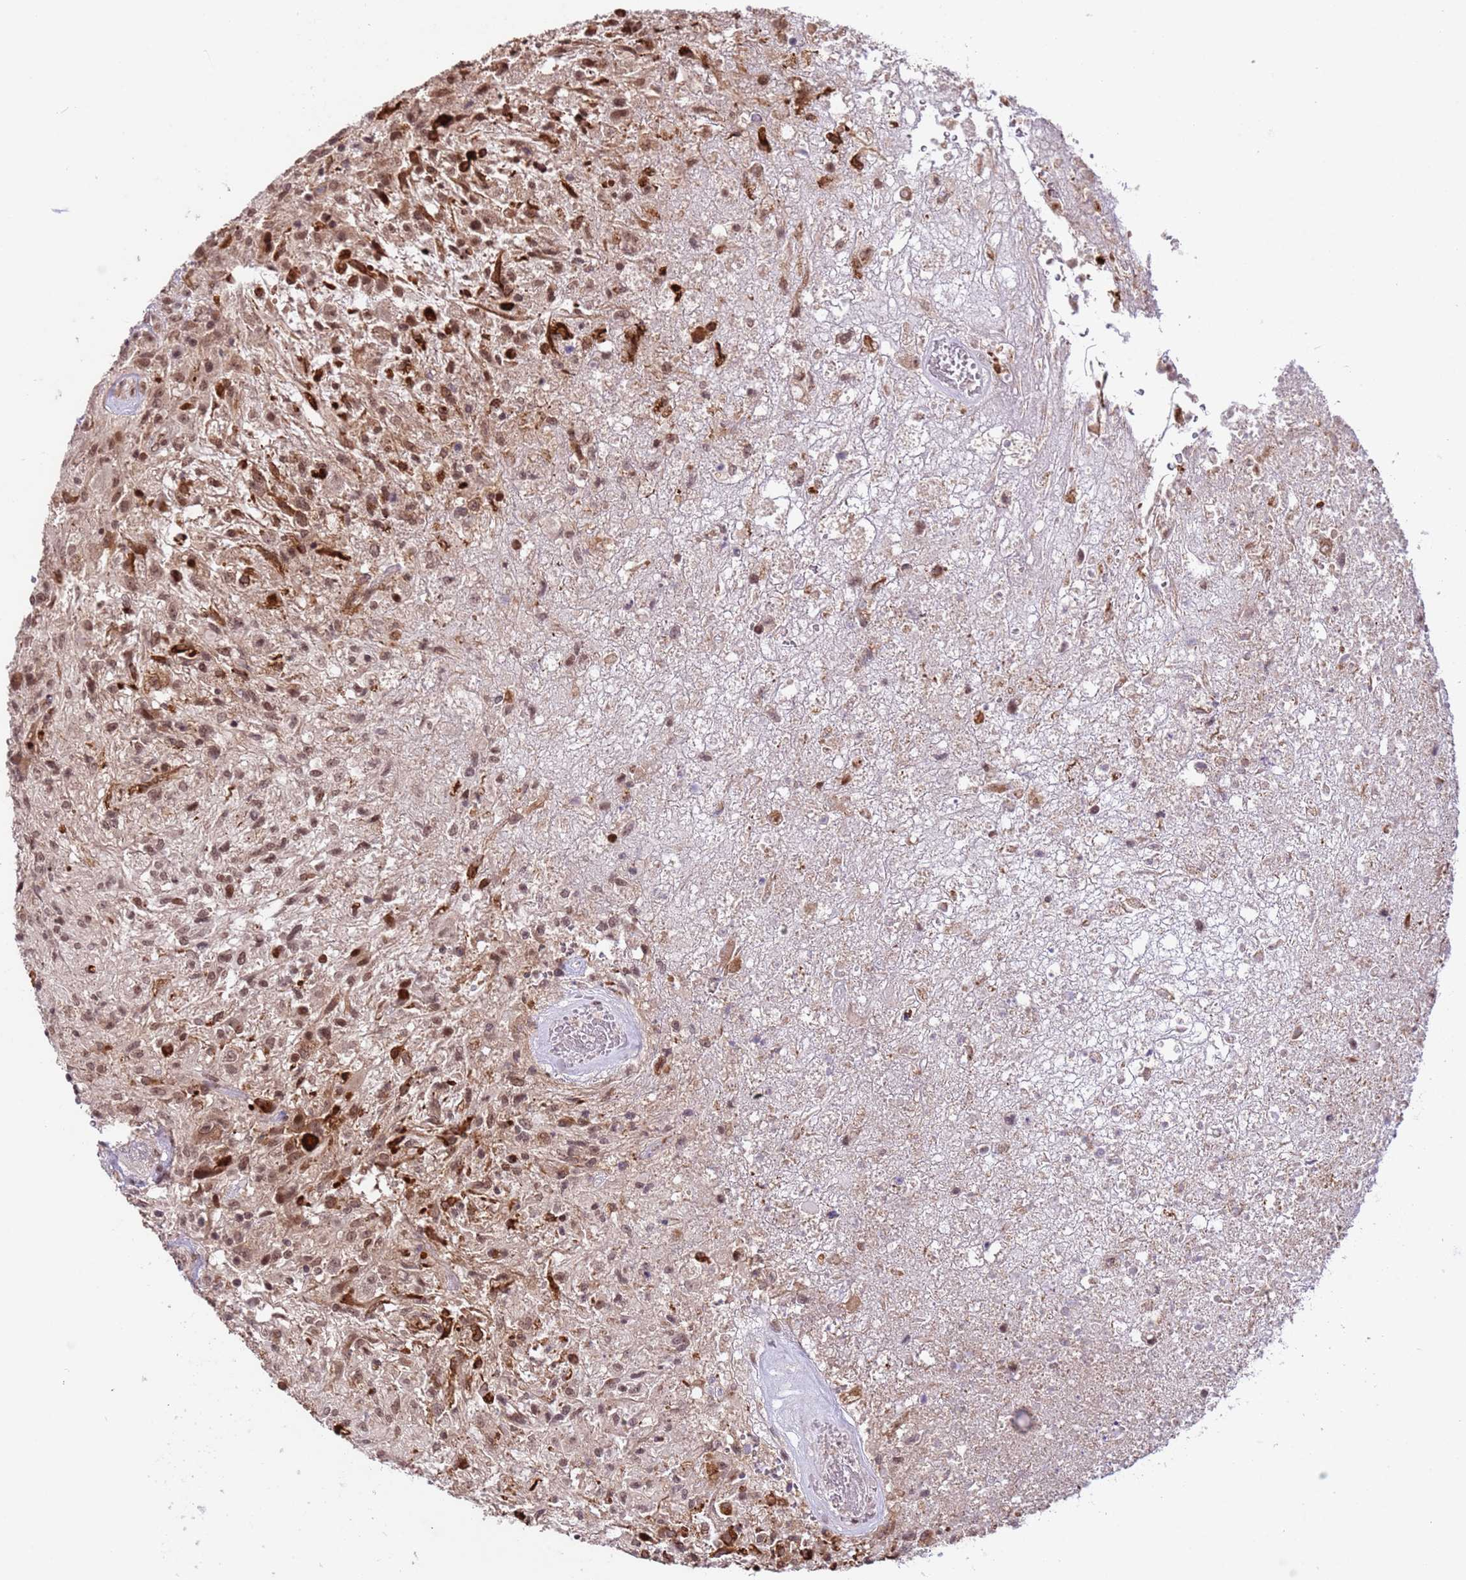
{"staining": {"intensity": "moderate", "quantity": ">75%", "location": "nuclear"}, "tissue": "glioma", "cell_type": "Tumor cells", "image_type": "cancer", "snomed": [{"axis": "morphology", "description": "Glioma, malignant, High grade"}, {"axis": "topography", "description": "Brain"}], "caption": "A micrograph of human high-grade glioma (malignant) stained for a protein exhibits moderate nuclear brown staining in tumor cells.", "gene": "PPM1H", "patient": {"sex": "male", "age": 56}}